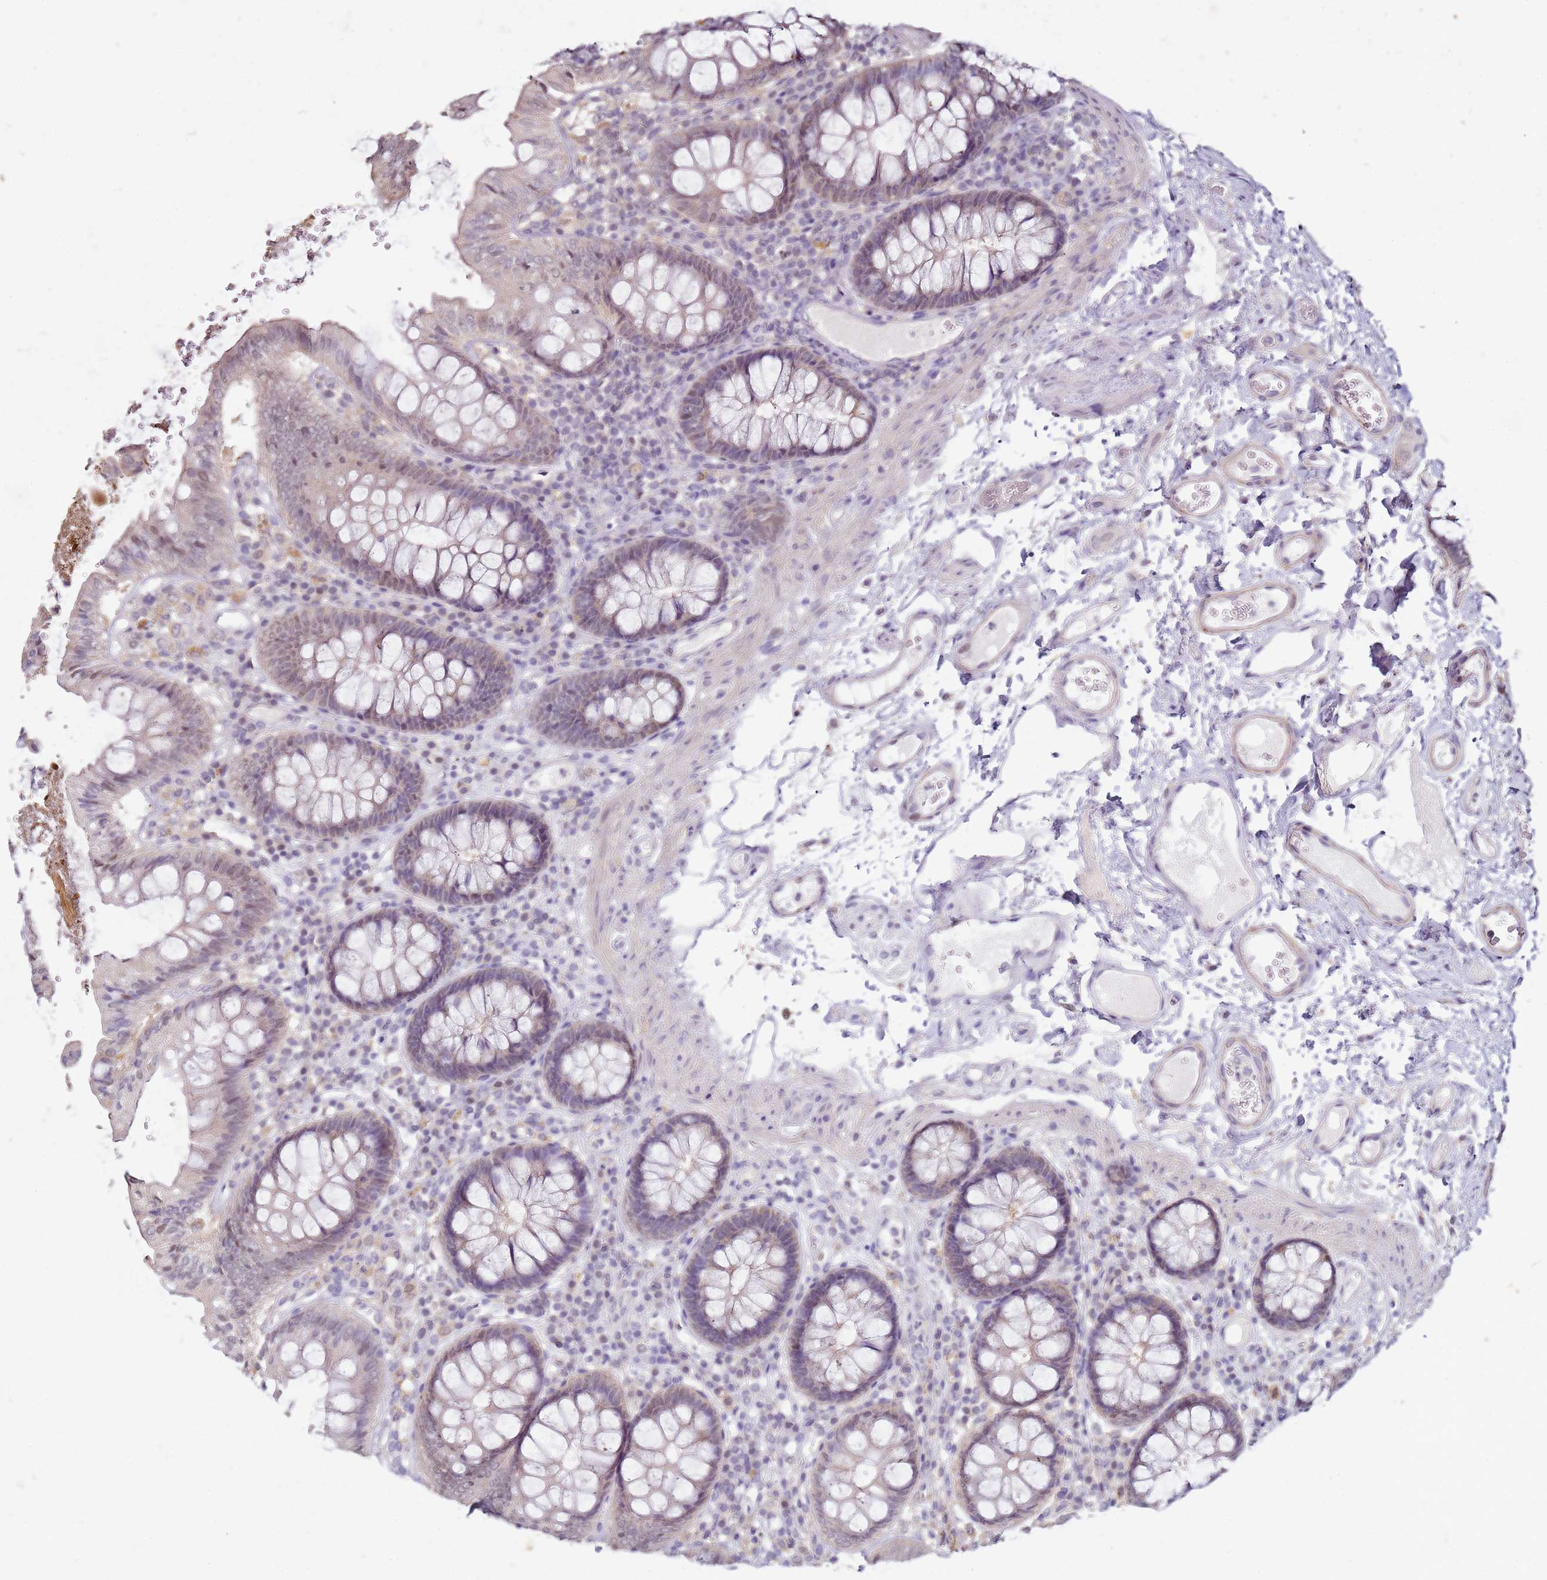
{"staining": {"intensity": "weak", "quantity": ">75%", "location": "cytoplasmic/membranous"}, "tissue": "colon", "cell_type": "Endothelial cells", "image_type": "normal", "snomed": [{"axis": "morphology", "description": "Normal tissue, NOS"}, {"axis": "topography", "description": "Colon"}], "caption": "A histopathology image of colon stained for a protein displays weak cytoplasmic/membranous brown staining in endothelial cells.", "gene": "MDH1", "patient": {"sex": "male", "age": 84}}